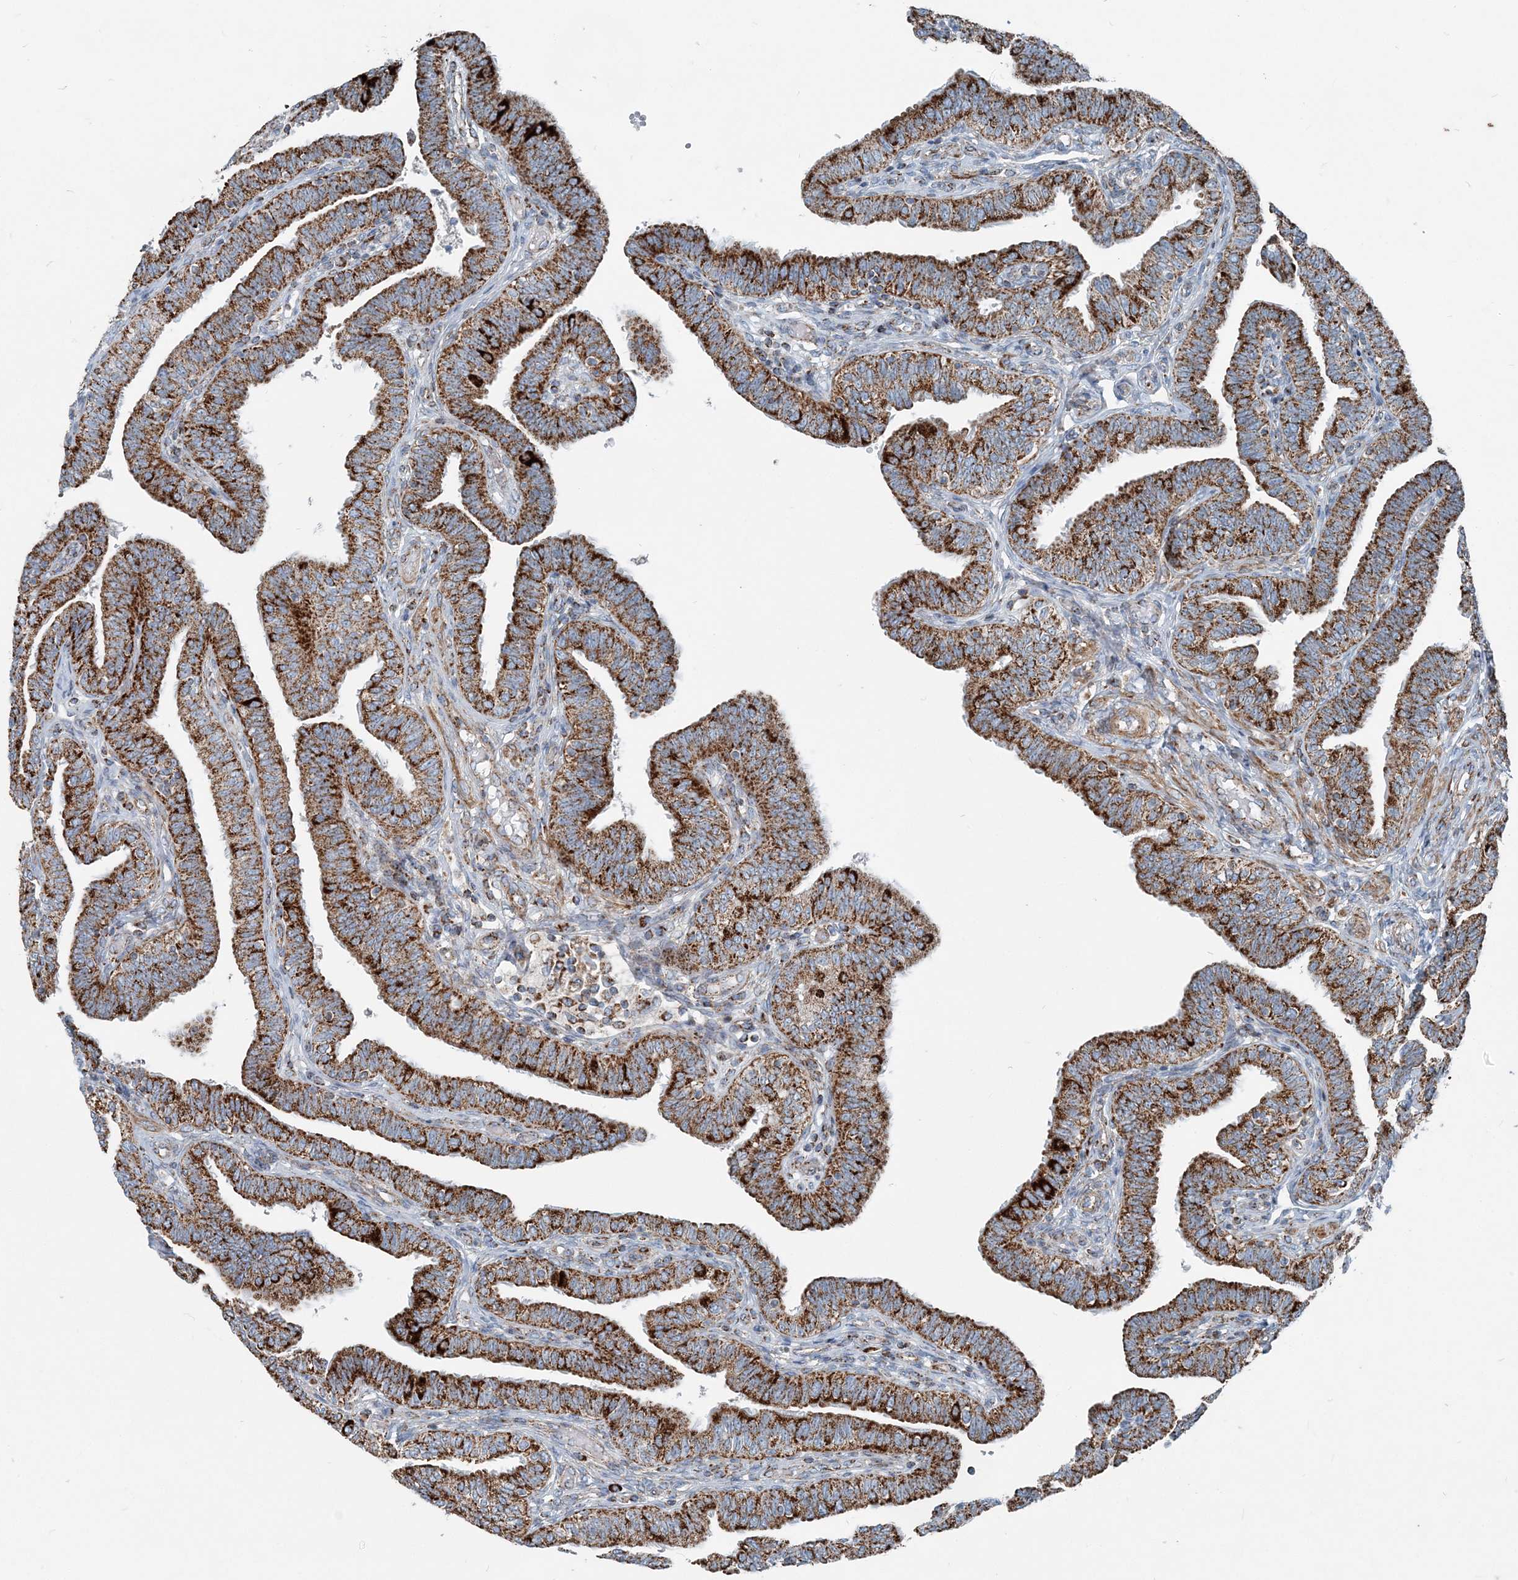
{"staining": {"intensity": "strong", "quantity": ">75%", "location": "cytoplasmic/membranous"}, "tissue": "fallopian tube", "cell_type": "Glandular cells", "image_type": "normal", "snomed": [{"axis": "morphology", "description": "Normal tissue, NOS"}, {"axis": "topography", "description": "Fallopian tube"}], "caption": "DAB immunohistochemical staining of unremarkable fallopian tube shows strong cytoplasmic/membranous protein expression in approximately >75% of glandular cells. (DAB (3,3'-diaminobenzidine) = brown stain, brightfield microscopy at high magnification).", "gene": "INTU", "patient": {"sex": "female", "age": 39}}